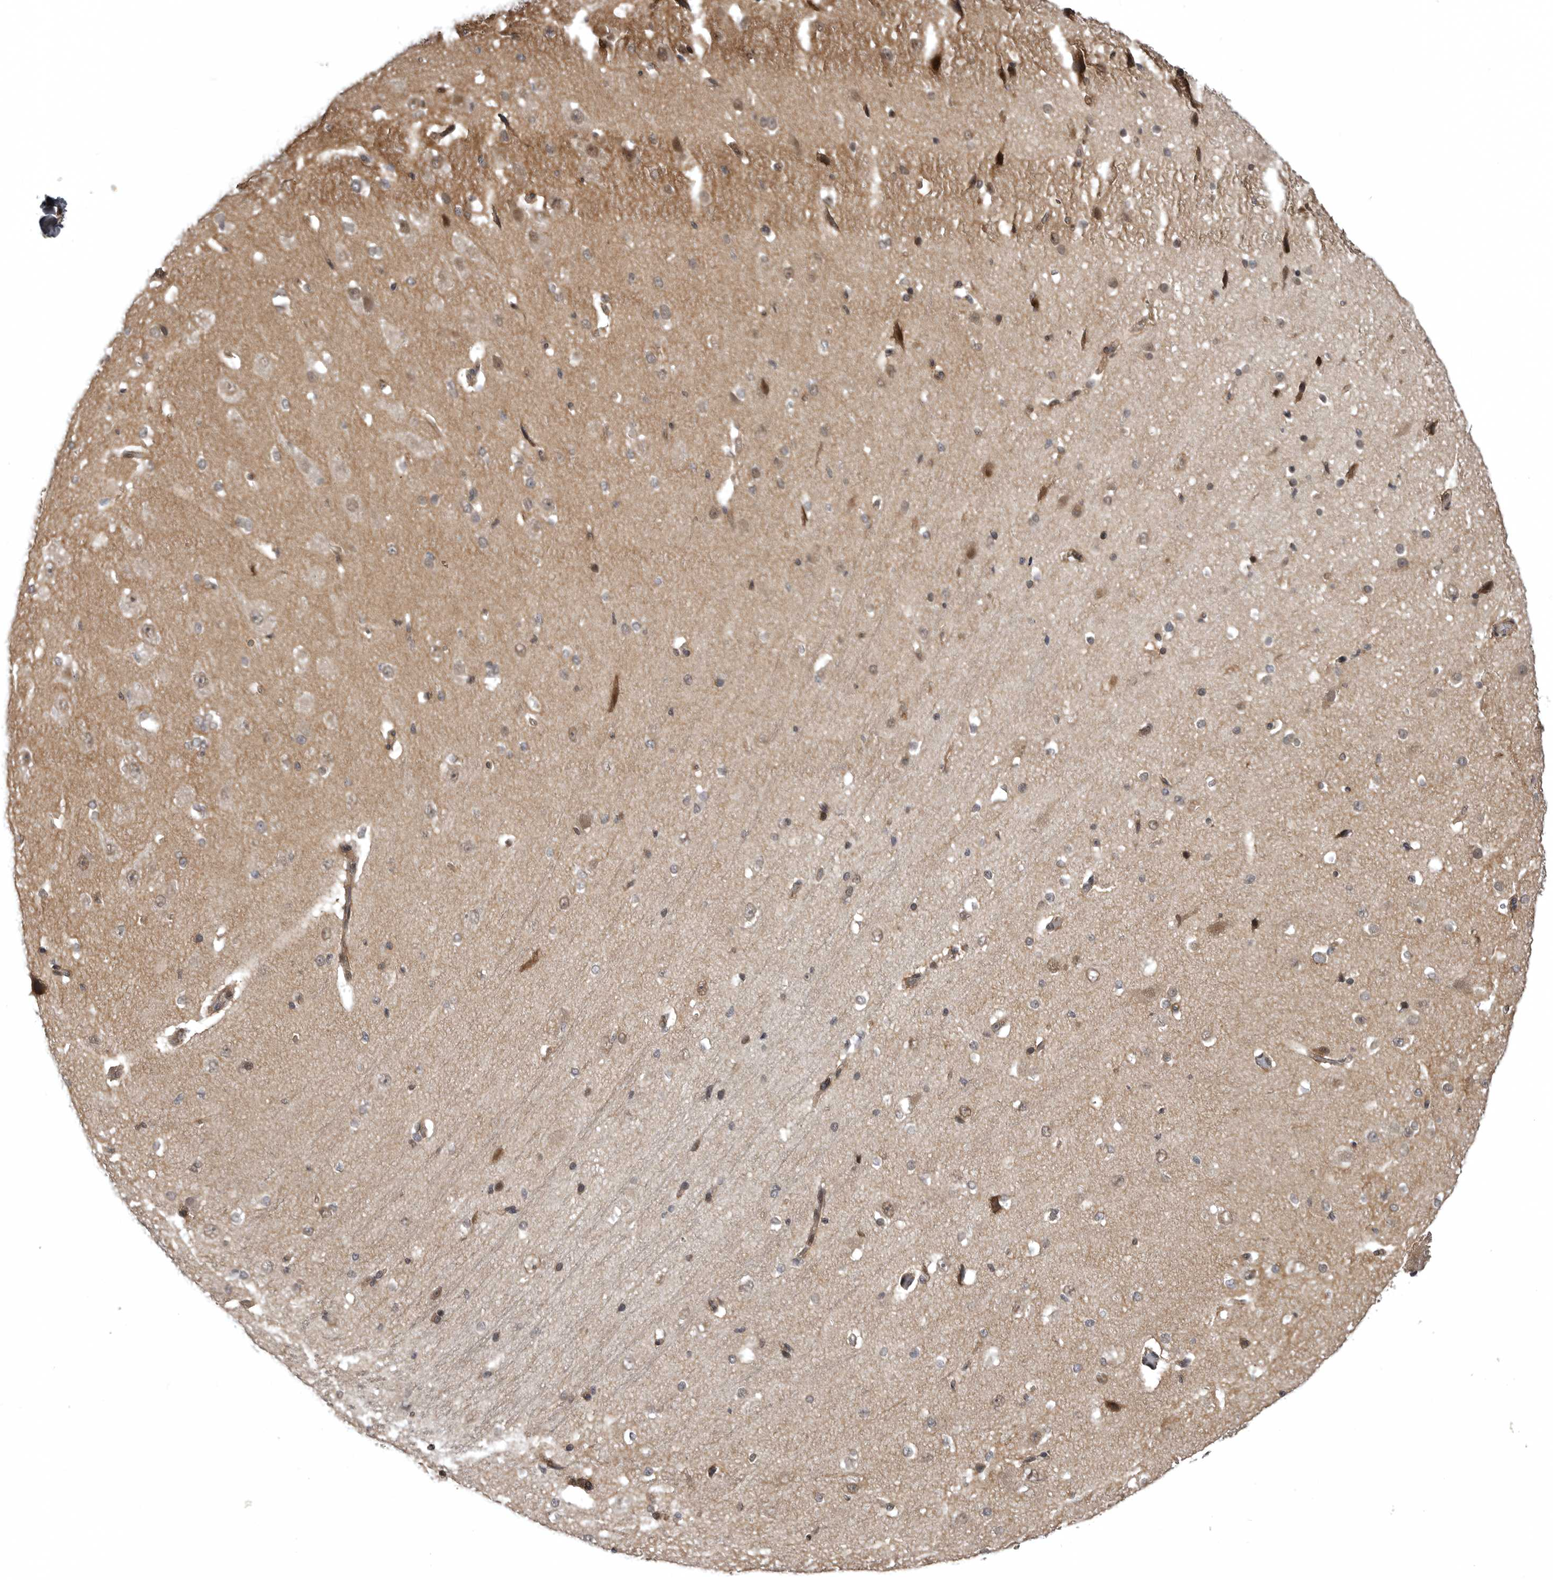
{"staining": {"intensity": "moderate", "quantity": "<25%", "location": "cytoplasmic/membranous,nuclear"}, "tissue": "cerebral cortex", "cell_type": "Endothelial cells", "image_type": "normal", "snomed": [{"axis": "morphology", "description": "Normal tissue, NOS"}, {"axis": "morphology", "description": "Developmental malformation"}, {"axis": "topography", "description": "Cerebral cortex"}], "caption": "Moderate cytoplasmic/membranous,nuclear staining for a protein is present in about <25% of endothelial cells of unremarkable cerebral cortex using immunohistochemistry.", "gene": "SNX16", "patient": {"sex": "female", "age": 30}}